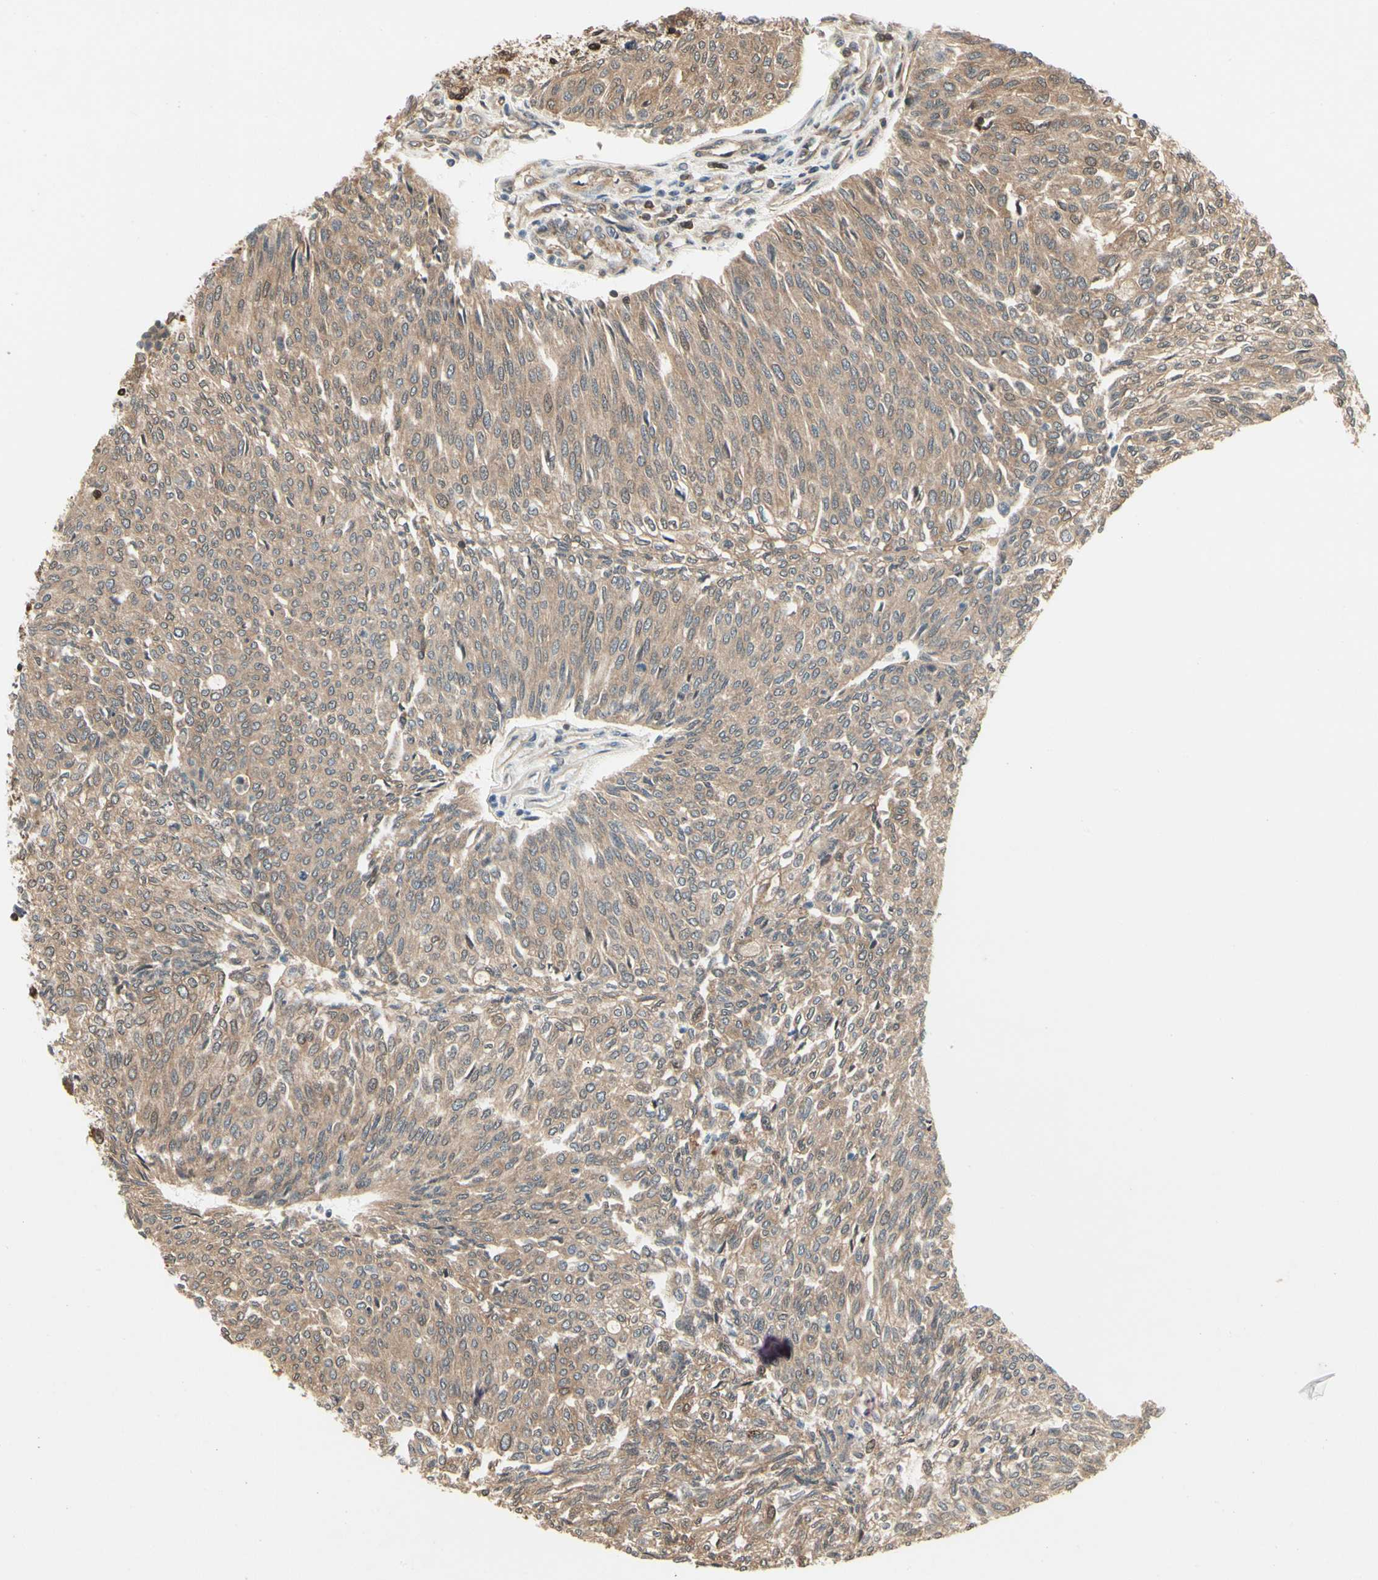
{"staining": {"intensity": "moderate", "quantity": ">75%", "location": "cytoplasmic/membranous"}, "tissue": "urothelial cancer", "cell_type": "Tumor cells", "image_type": "cancer", "snomed": [{"axis": "morphology", "description": "Urothelial carcinoma, Low grade"}, {"axis": "topography", "description": "Urinary bladder"}], "caption": "Protein analysis of urothelial carcinoma (low-grade) tissue reveals moderate cytoplasmic/membranous staining in approximately >75% of tumor cells. (DAB (3,3'-diaminobenzidine) = brown stain, brightfield microscopy at high magnification).", "gene": "YWHAQ", "patient": {"sex": "female", "age": 79}}